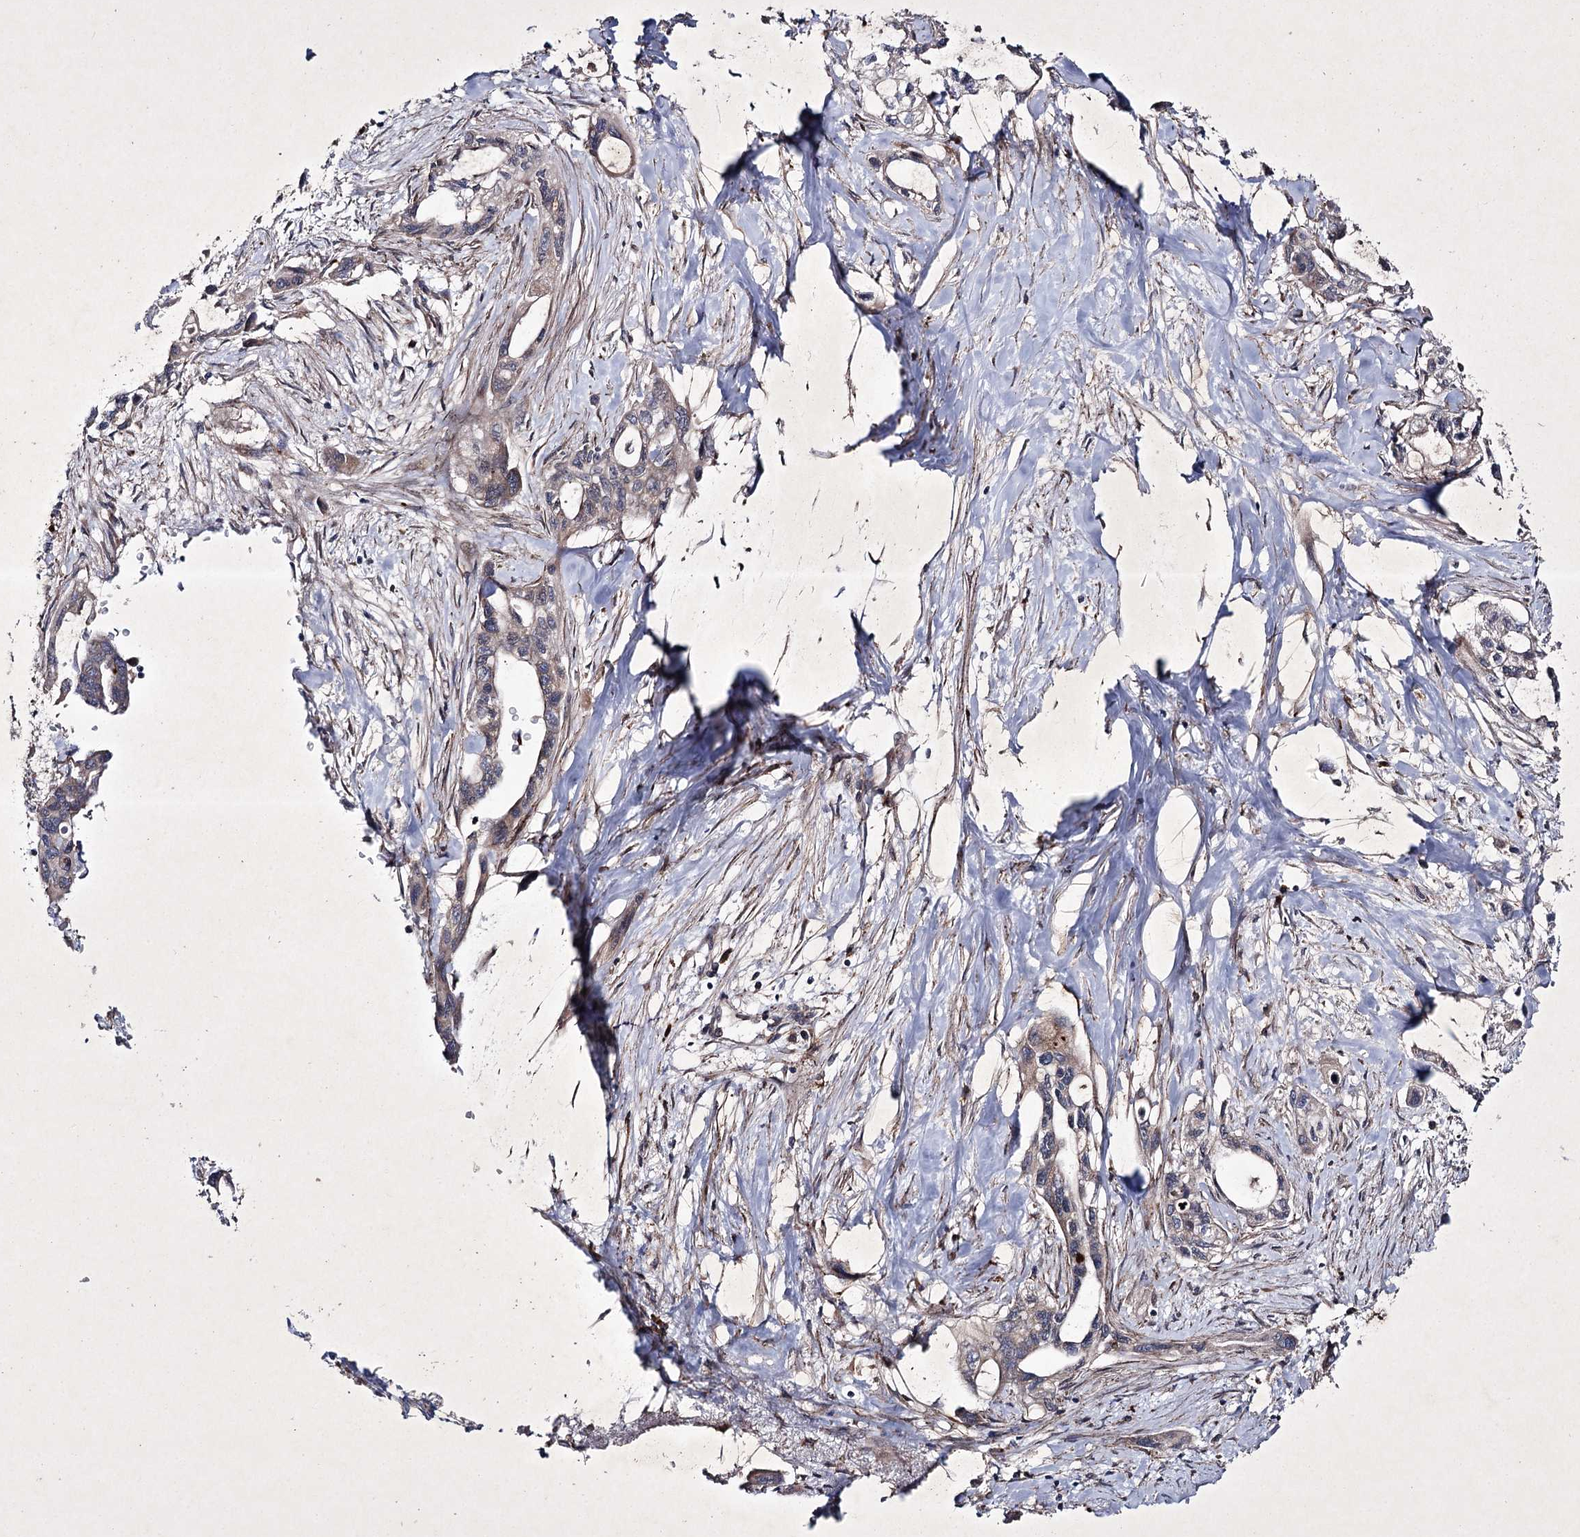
{"staining": {"intensity": "weak", "quantity": "<25%", "location": "cytoplasmic/membranous"}, "tissue": "pancreatic cancer", "cell_type": "Tumor cells", "image_type": "cancer", "snomed": [{"axis": "morphology", "description": "Adenocarcinoma, NOS"}, {"axis": "topography", "description": "Pancreas"}], "caption": "Photomicrograph shows no significant protein staining in tumor cells of pancreatic cancer (adenocarcinoma).", "gene": "ALG9", "patient": {"sex": "male", "age": 75}}